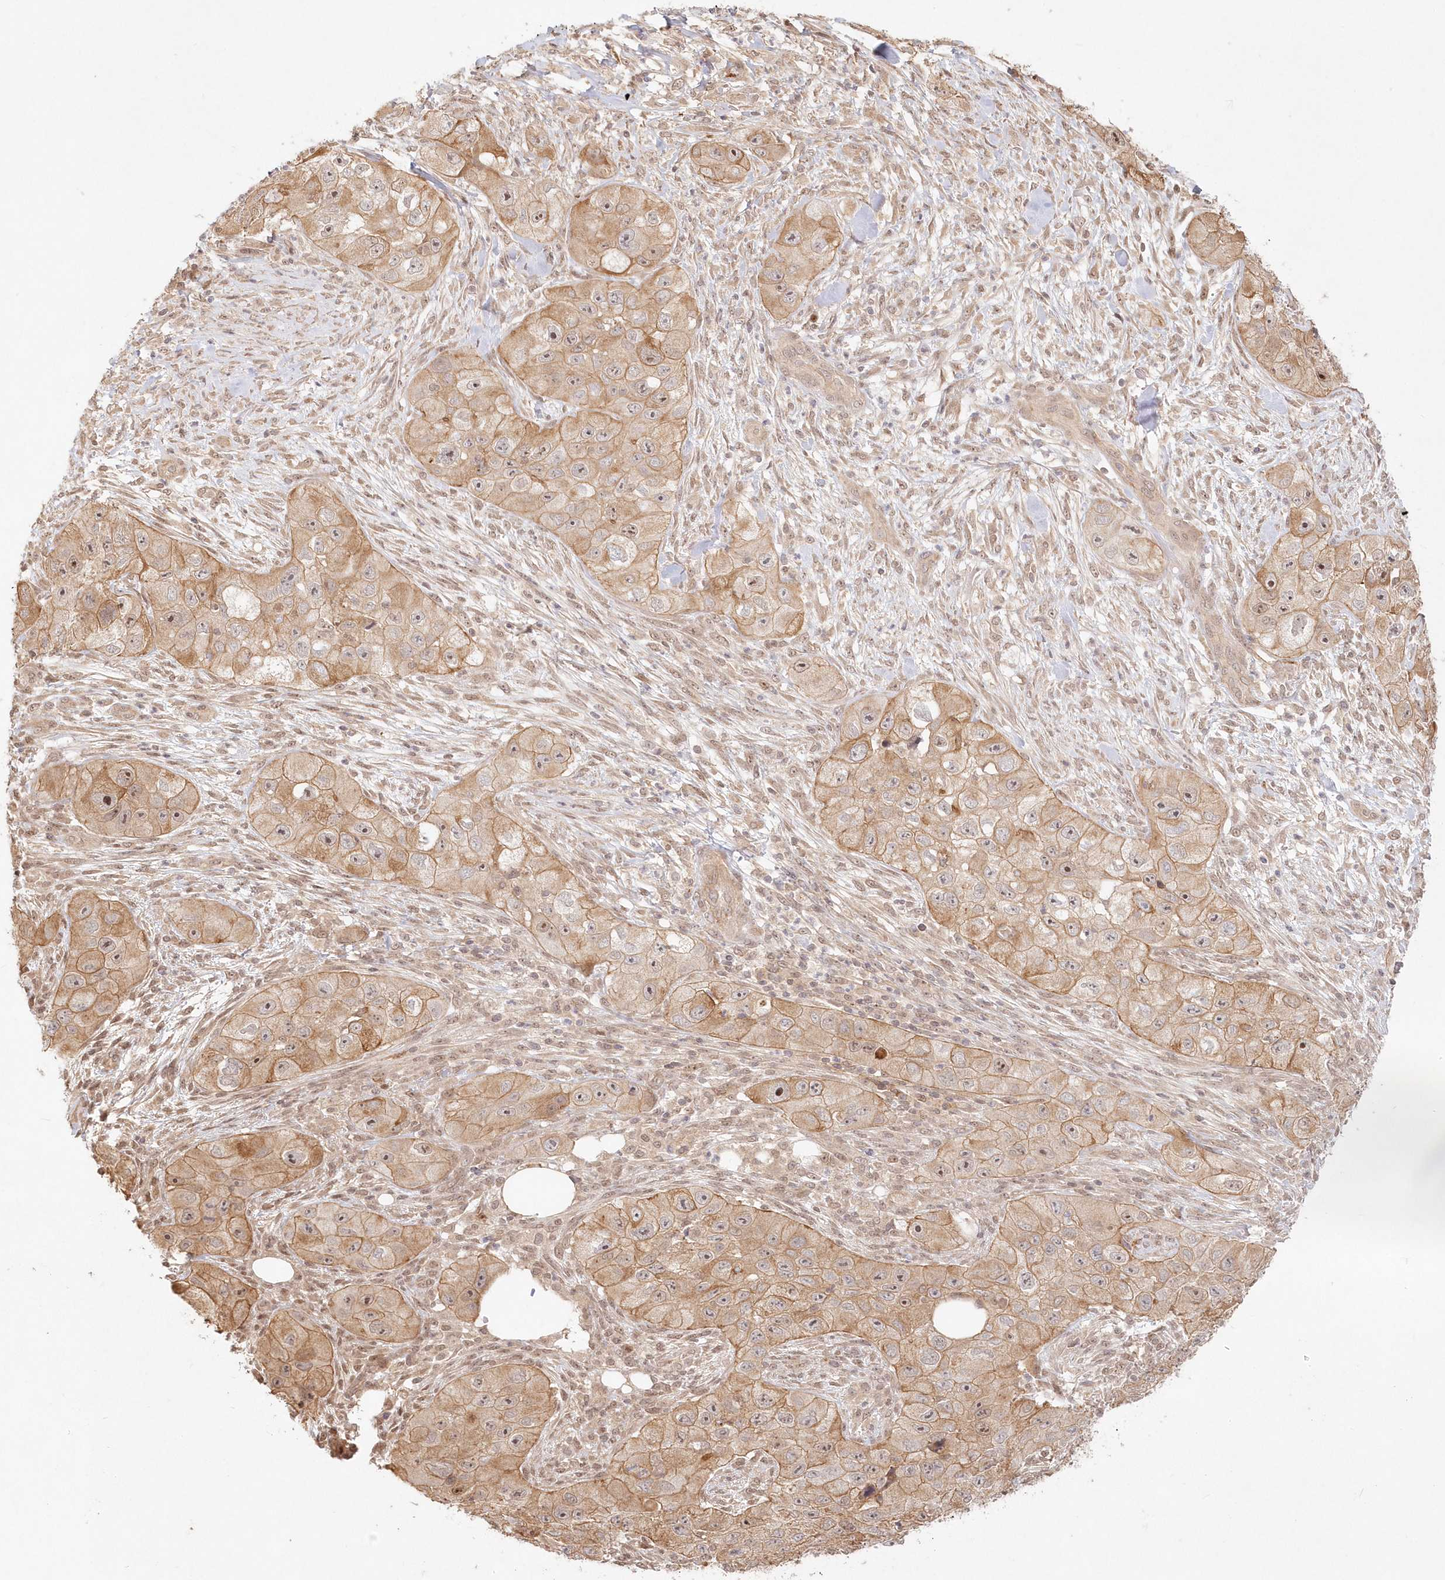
{"staining": {"intensity": "moderate", "quantity": ">75%", "location": "cytoplasmic/membranous"}, "tissue": "skin cancer", "cell_type": "Tumor cells", "image_type": "cancer", "snomed": [{"axis": "morphology", "description": "Squamous cell carcinoma, NOS"}, {"axis": "topography", "description": "Skin"}, {"axis": "topography", "description": "Subcutis"}], "caption": "Tumor cells reveal medium levels of moderate cytoplasmic/membranous expression in approximately >75% of cells in human squamous cell carcinoma (skin).", "gene": "KIAA0232", "patient": {"sex": "male", "age": 73}}